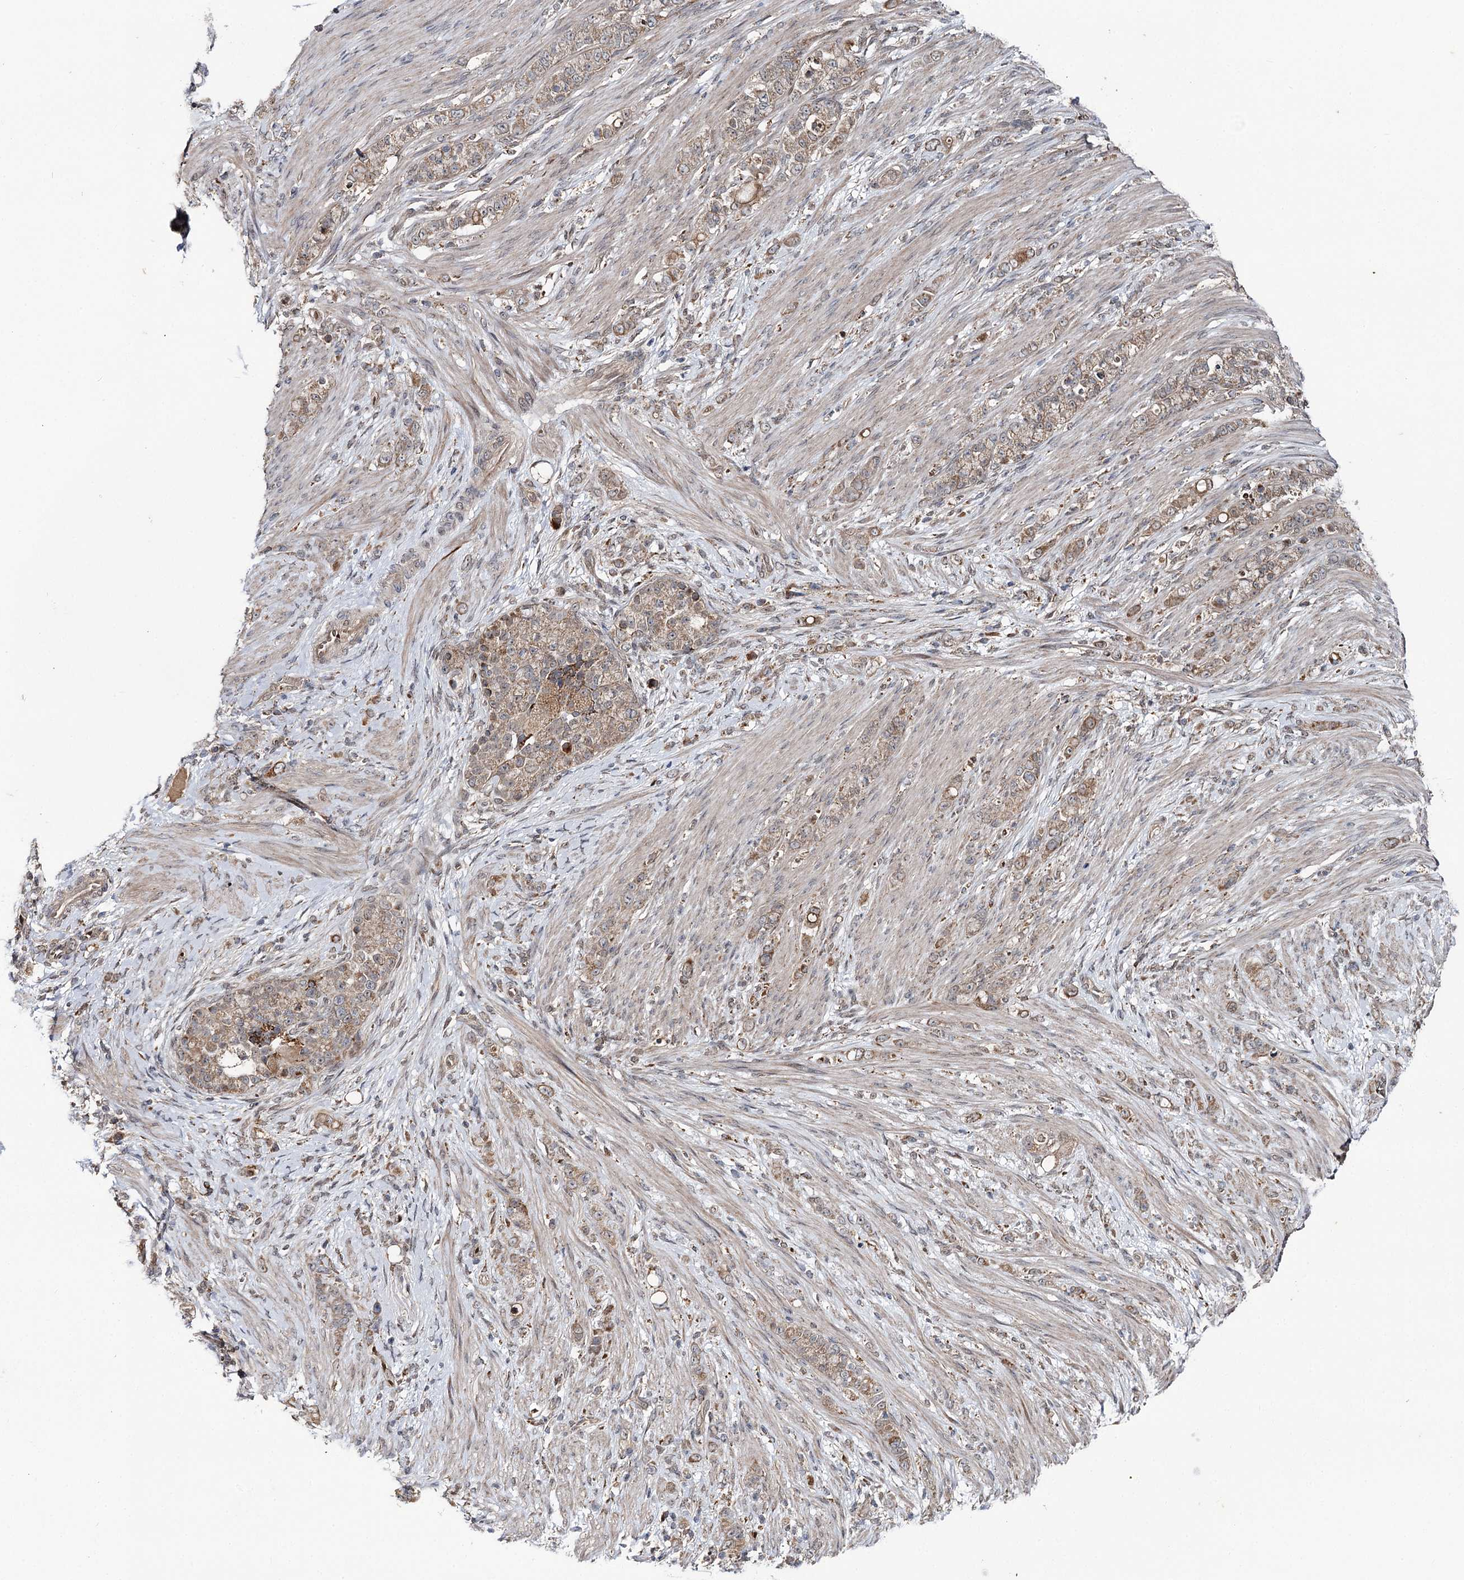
{"staining": {"intensity": "moderate", "quantity": ">75%", "location": "cytoplasmic/membranous"}, "tissue": "stomach cancer", "cell_type": "Tumor cells", "image_type": "cancer", "snomed": [{"axis": "morphology", "description": "Adenocarcinoma, NOS"}, {"axis": "topography", "description": "Stomach"}], "caption": "Immunohistochemical staining of stomach cancer reveals medium levels of moderate cytoplasmic/membranous staining in approximately >75% of tumor cells. The staining is performed using DAB (3,3'-diaminobenzidine) brown chromogen to label protein expression. The nuclei are counter-stained blue using hematoxylin.", "gene": "MSANTD2", "patient": {"sex": "female", "age": 79}}